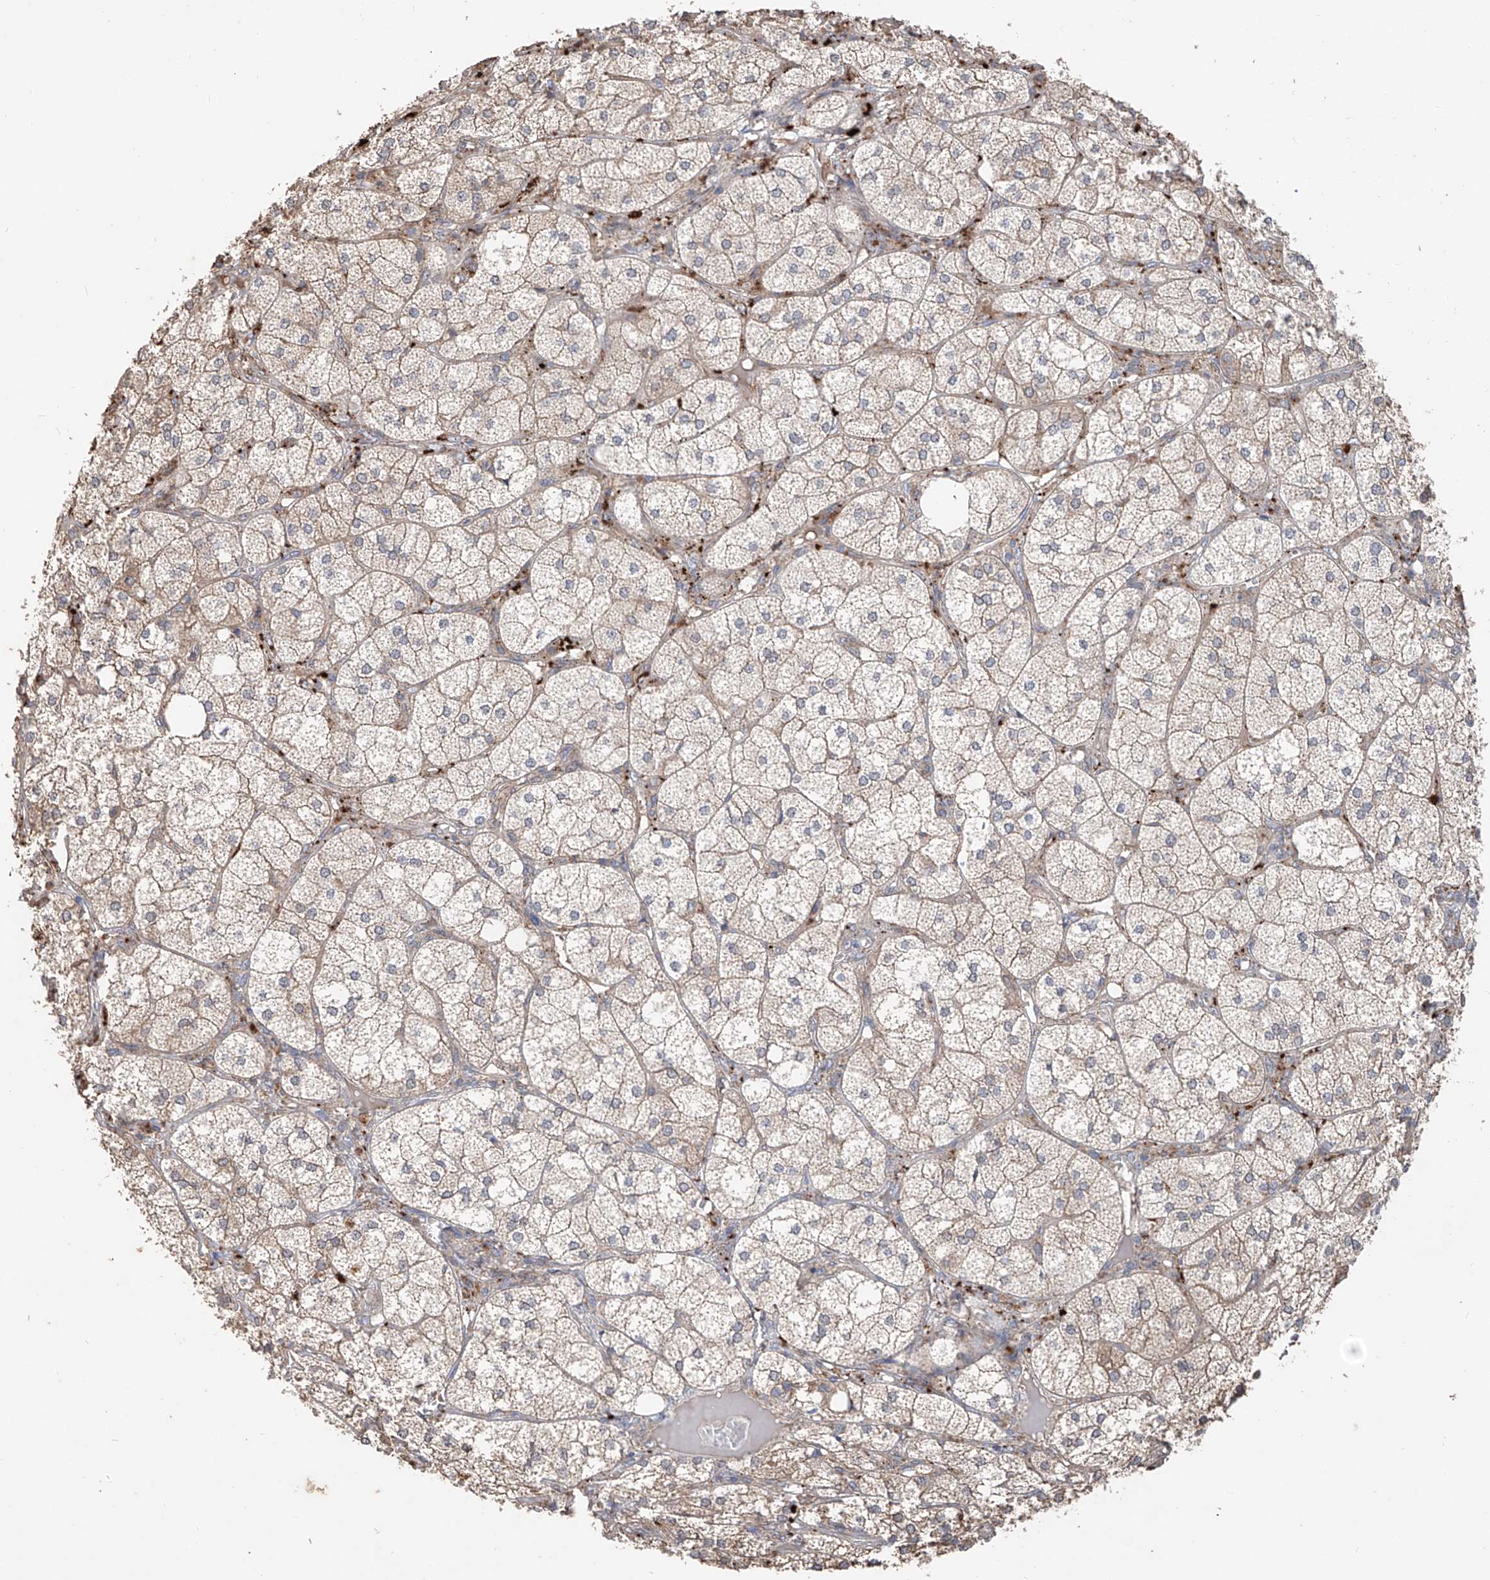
{"staining": {"intensity": "moderate", "quantity": "25%-75%", "location": "cytoplasmic/membranous"}, "tissue": "adrenal gland", "cell_type": "Glandular cells", "image_type": "normal", "snomed": [{"axis": "morphology", "description": "Normal tissue, NOS"}, {"axis": "topography", "description": "Adrenal gland"}], "caption": "An IHC photomicrograph of benign tissue is shown. Protein staining in brown shows moderate cytoplasmic/membranous positivity in adrenal gland within glandular cells.", "gene": "EDN1", "patient": {"sex": "female", "age": 61}}